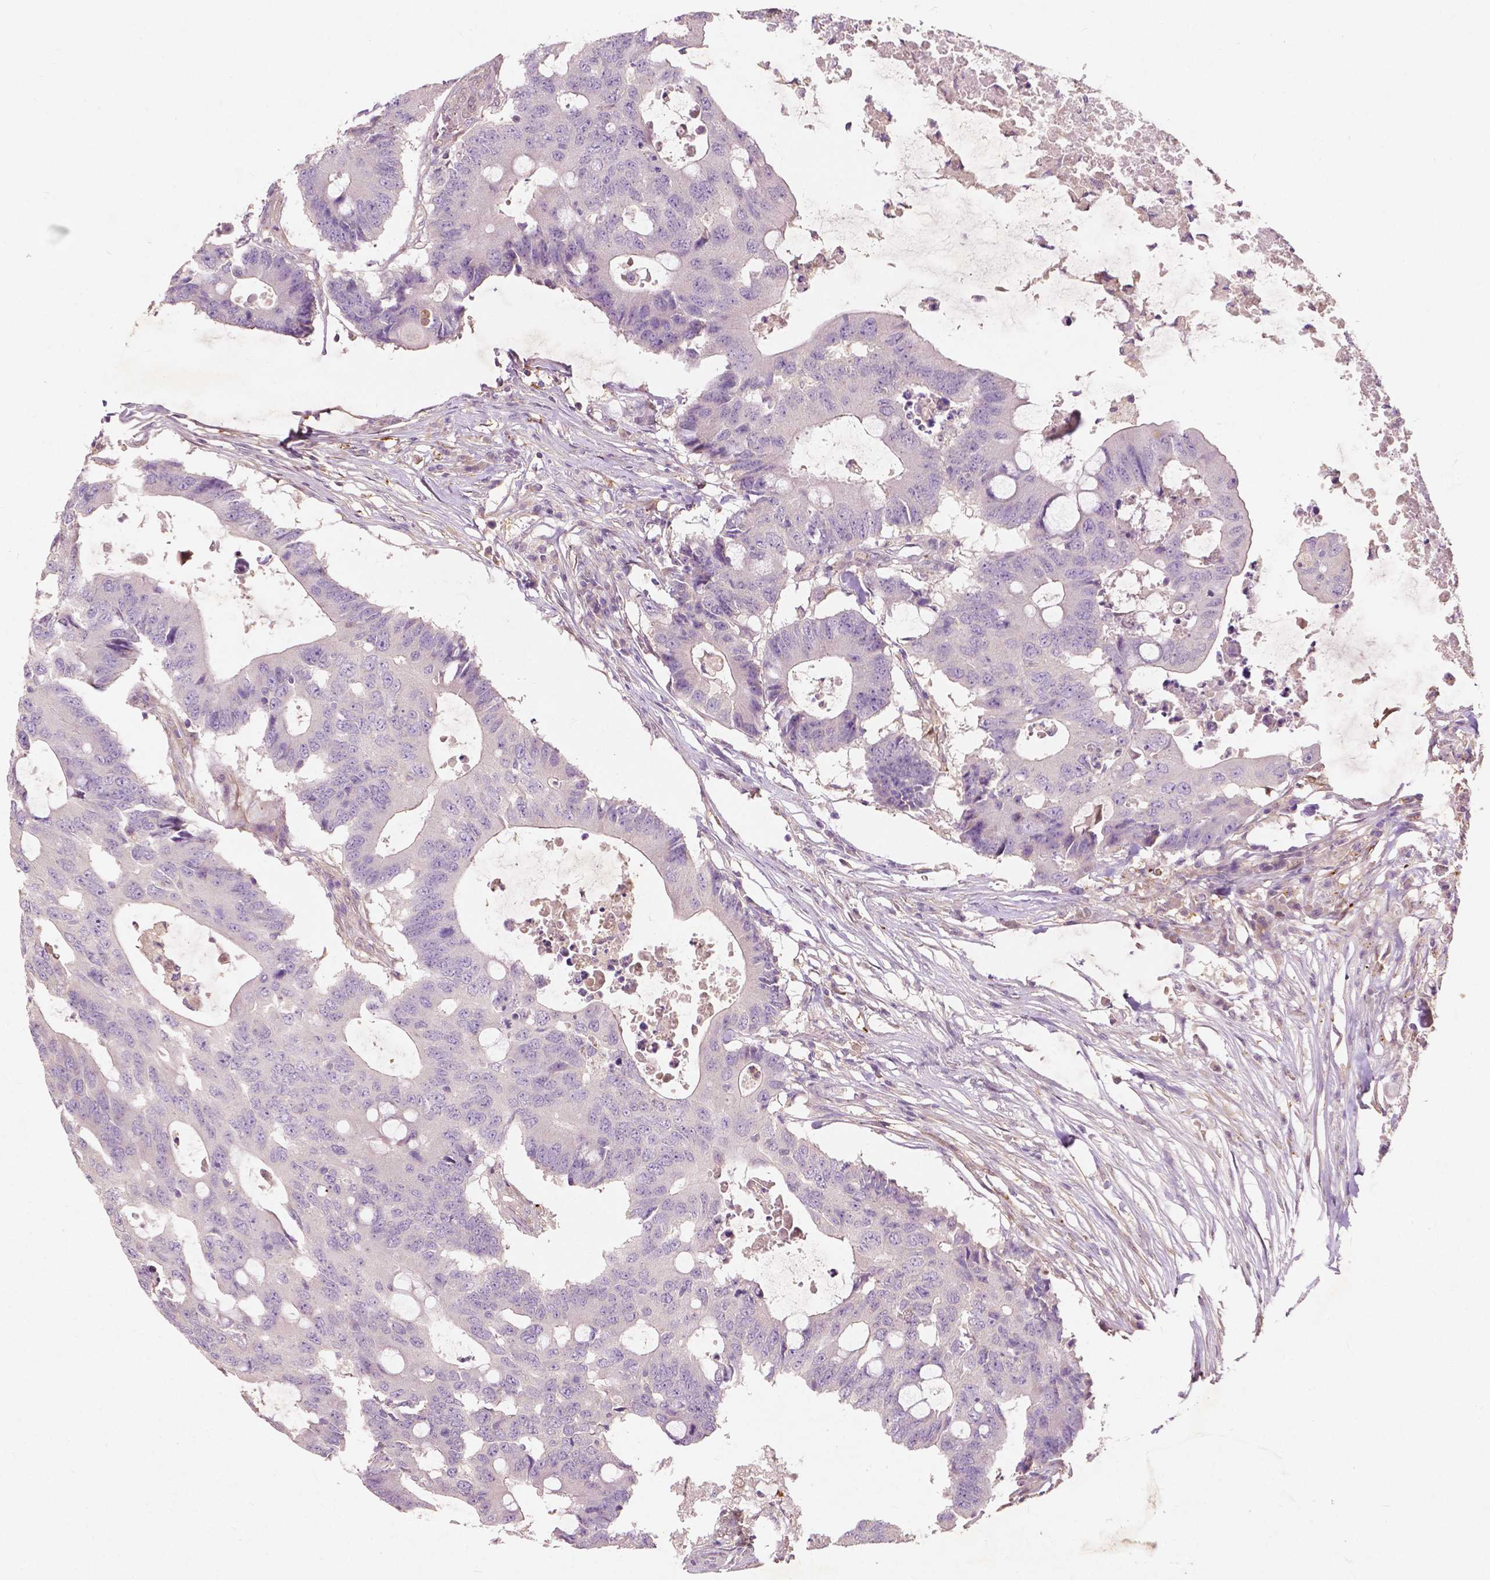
{"staining": {"intensity": "negative", "quantity": "none", "location": "none"}, "tissue": "colorectal cancer", "cell_type": "Tumor cells", "image_type": "cancer", "snomed": [{"axis": "morphology", "description": "Adenocarcinoma, NOS"}, {"axis": "topography", "description": "Colon"}], "caption": "DAB immunohistochemical staining of human adenocarcinoma (colorectal) exhibits no significant staining in tumor cells.", "gene": "GPR37", "patient": {"sex": "male", "age": 71}}